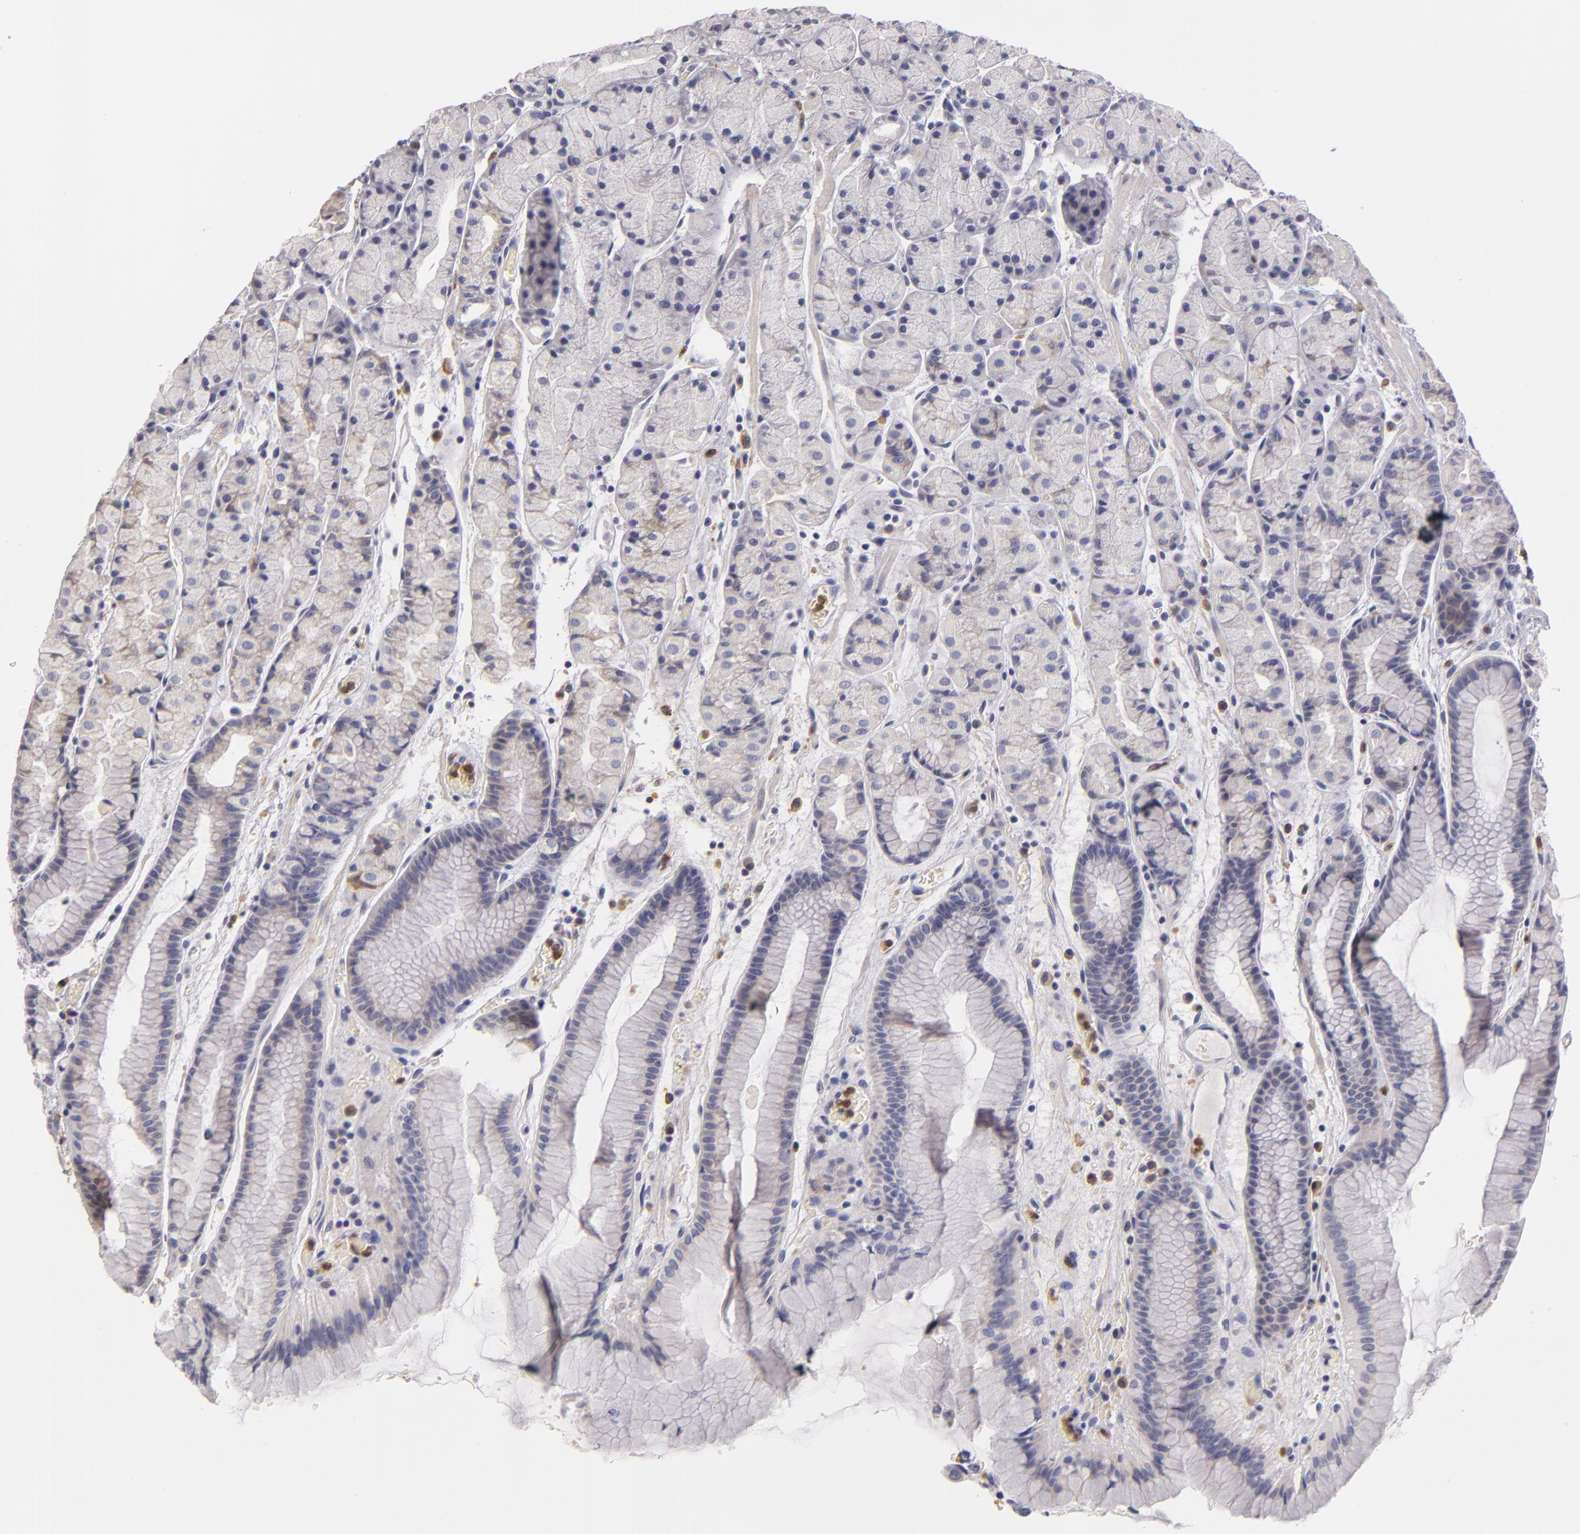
{"staining": {"intensity": "negative", "quantity": "none", "location": "none"}, "tissue": "stomach", "cell_type": "Glandular cells", "image_type": "normal", "snomed": [{"axis": "morphology", "description": "Normal tissue, NOS"}, {"axis": "topography", "description": "Stomach, upper"}], "caption": "Immunohistochemistry of benign human stomach exhibits no staining in glandular cells.", "gene": "TLR8", "patient": {"sex": "male", "age": 72}}